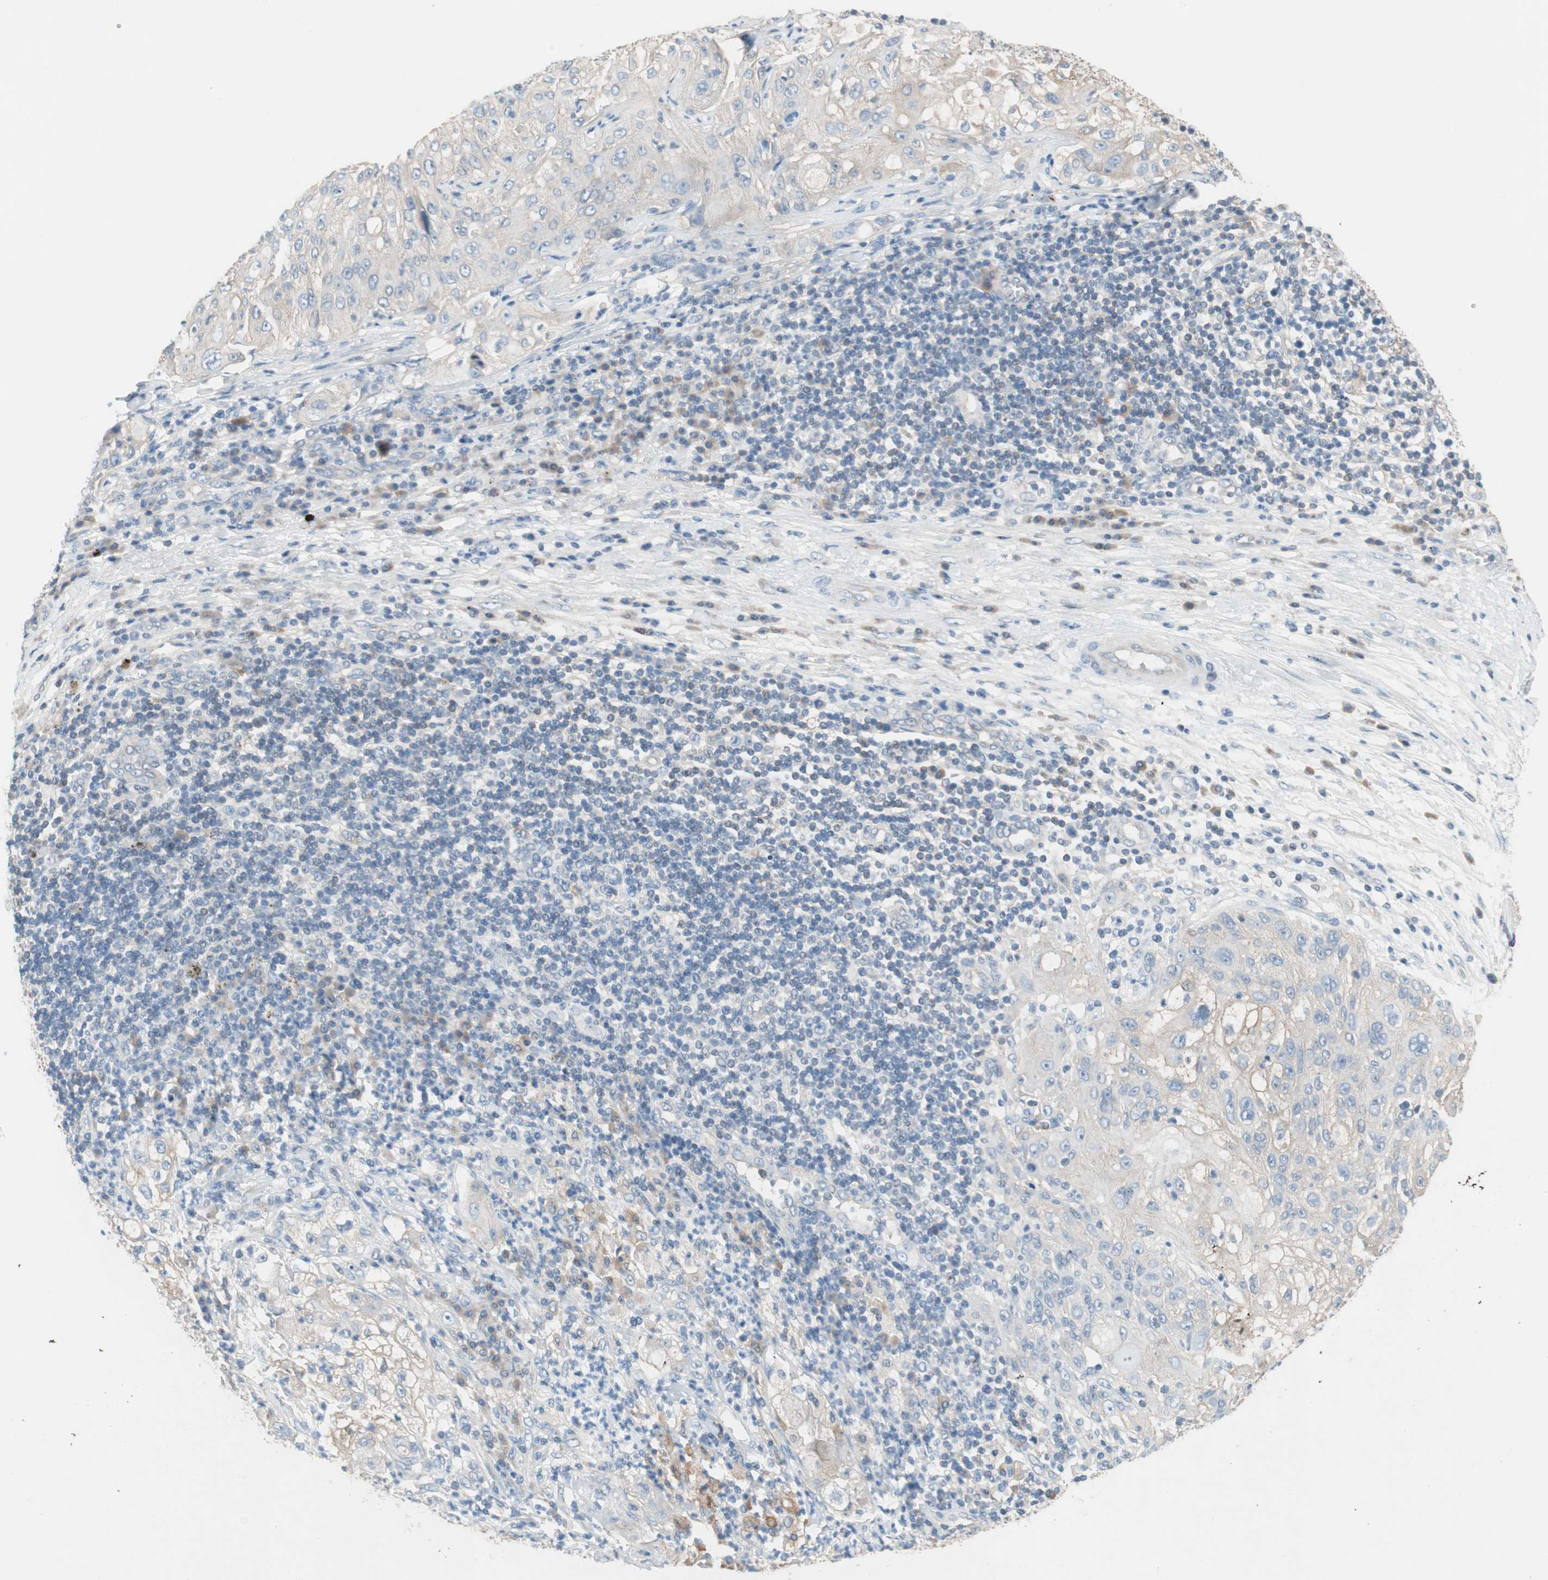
{"staining": {"intensity": "negative", "quantity": "none", "location": "none"}, "tissue": "lung cancer", "cell_type": "Tumor cells", "image_type": "cancer", "snomed": [{"axis": "morphology", "description": "Inflammation, NOS"}, {"axis": "morphology", "description": "Squamous cell carcinoma, NOS"}, {"axis": "topography", "description": "Lymph node"}, {"axis": "topography", "description": "Soft tissue"}, {"axis": "topography", "description": "Lung"}], "caption": "The histopathology image demonstrates no significant positivity in tumor cells of lung cancer.", "gene": "GLUL", "patient": {"sex": "male", "age": 66}}